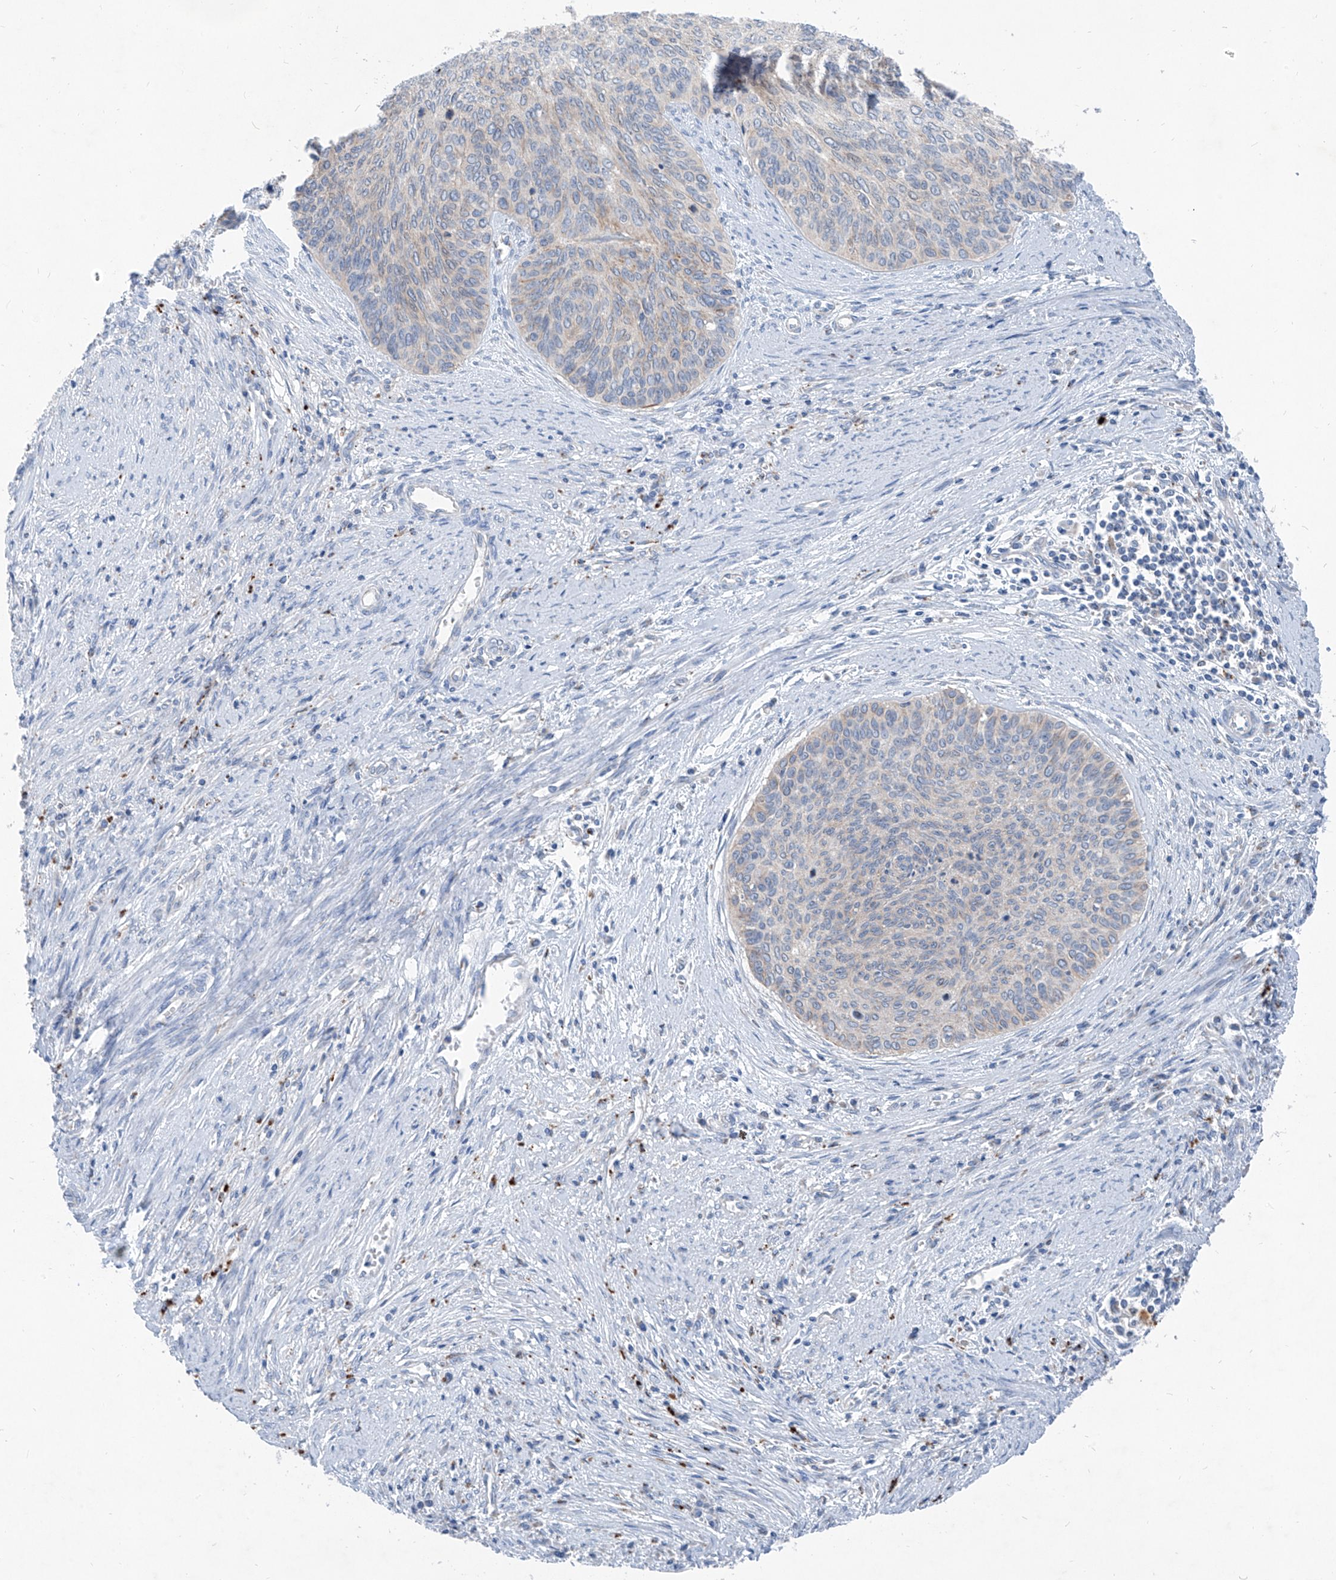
{"staining": {"intensity": "moderate", "quantity": "<25%", "location": "cytoplasmic/membranous"}, "tissue": "cervical cancer", "cell_type": "Tumor cells", "image_type": "cancer", "snomed": [{"axis": "morphology", "description": "Squamous cell carcinoma, NOS"}, {"axis": "topography", "description": "Cervix"}], "caption": "Cervical cancer (squamous cell carcinoma) stained for a protein (brown) displays moderate cytoplasmic/membranous positive staining in approximately <25% of tumor cells.", "gene": "GPR137C", "patient": {"sex": "female", "age": 55}}